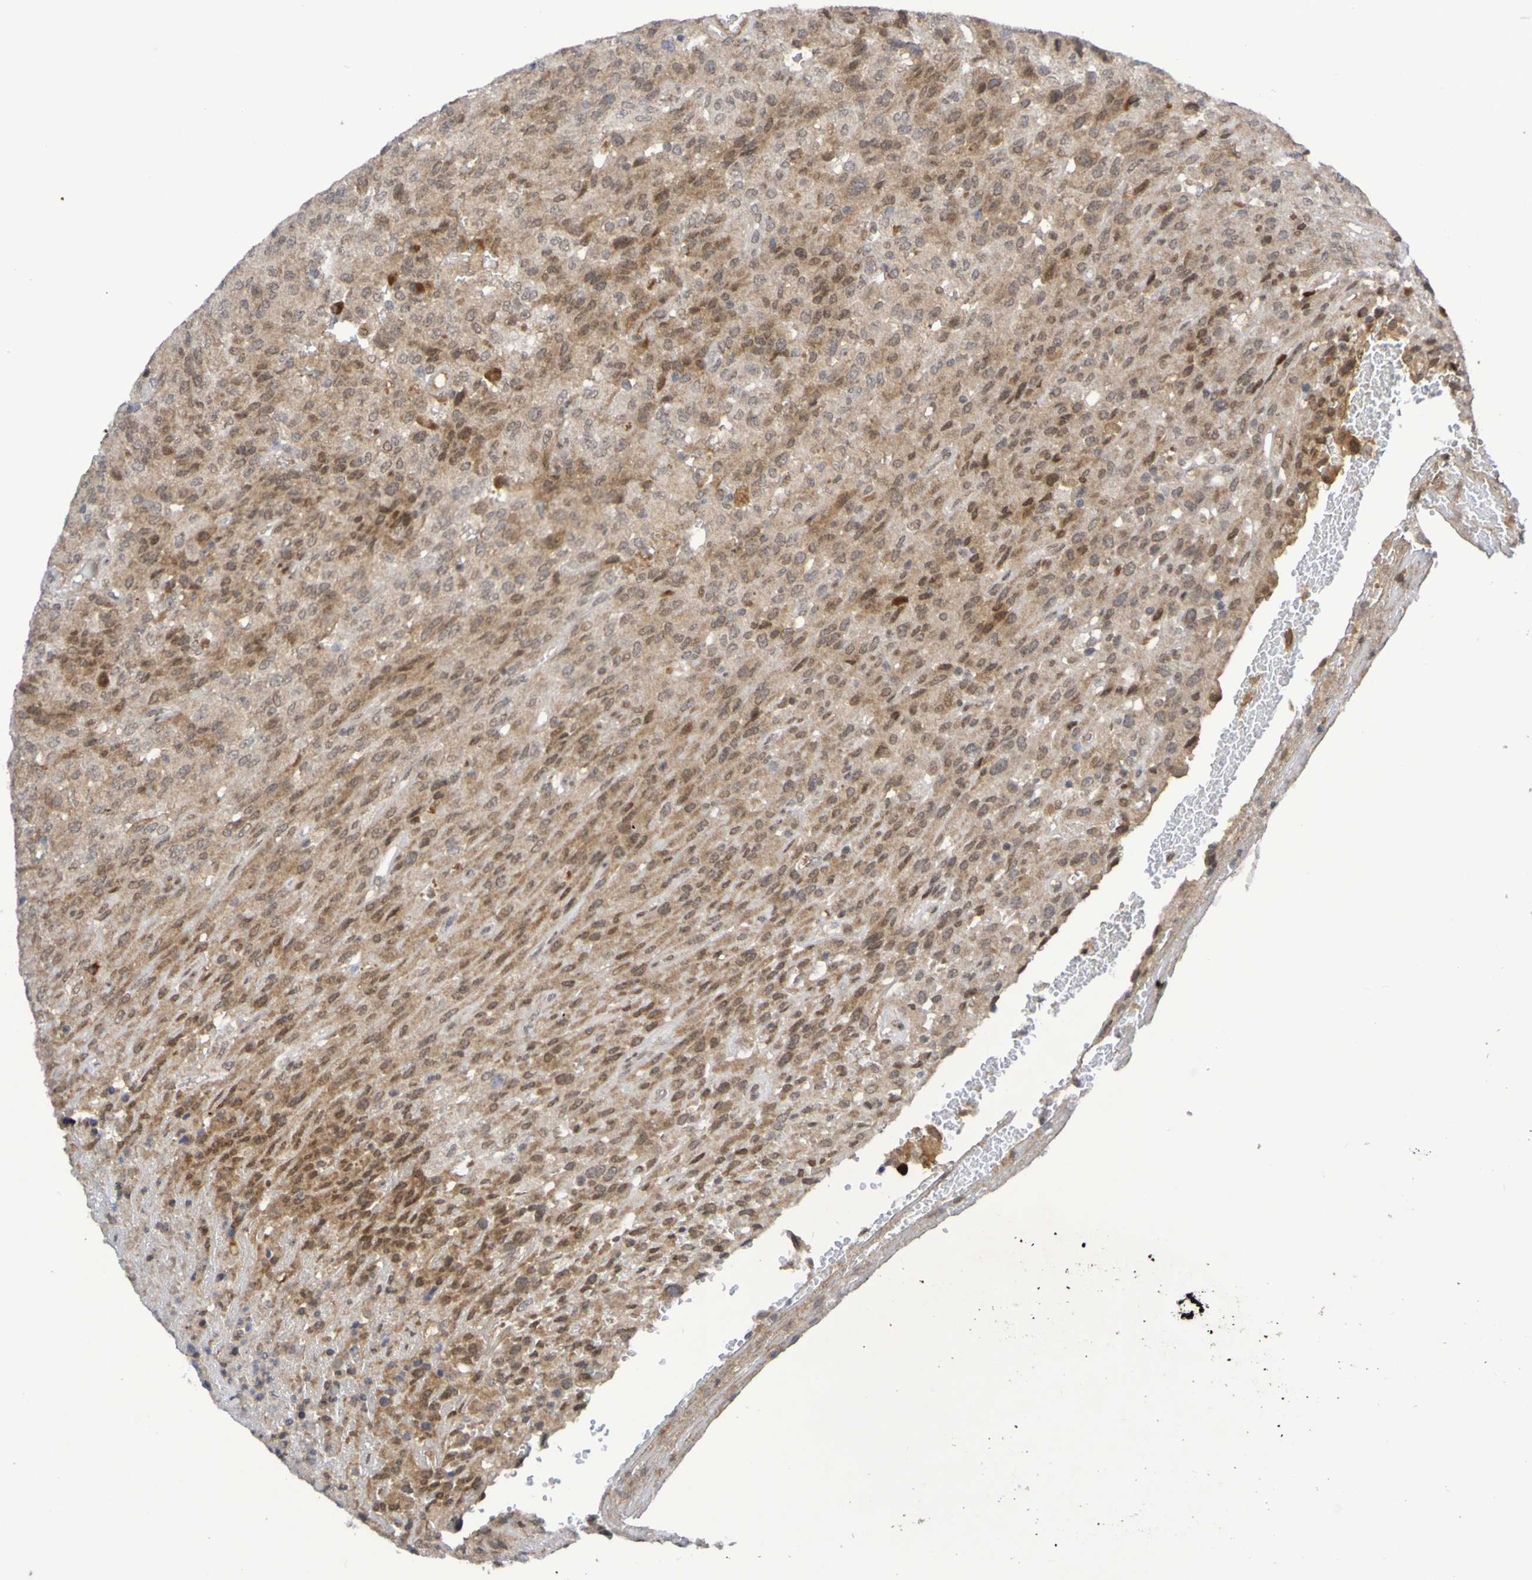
{"staining": {"intensity": "weak", "quantity": ">75%", "location": "cytoplasmic/membranous"}, "tissue": "urothelial cancer", "cell_type": "Tumor cells", "image_type": "cancer", "snomed": [{"axis": "morphology", "description": "Urothelial carcinoma, High grade"}, {"axis": "topography", "description": "Urinary bladder"}], "caption": "Immunohistochemical staining of urothelial cancer reveals low levels of weak cytoplasmic/membranous protein expression in approximately >75% of tumor cells.", "gene": "ITLN1", "patient": {"sex": "male", "age": 66}}